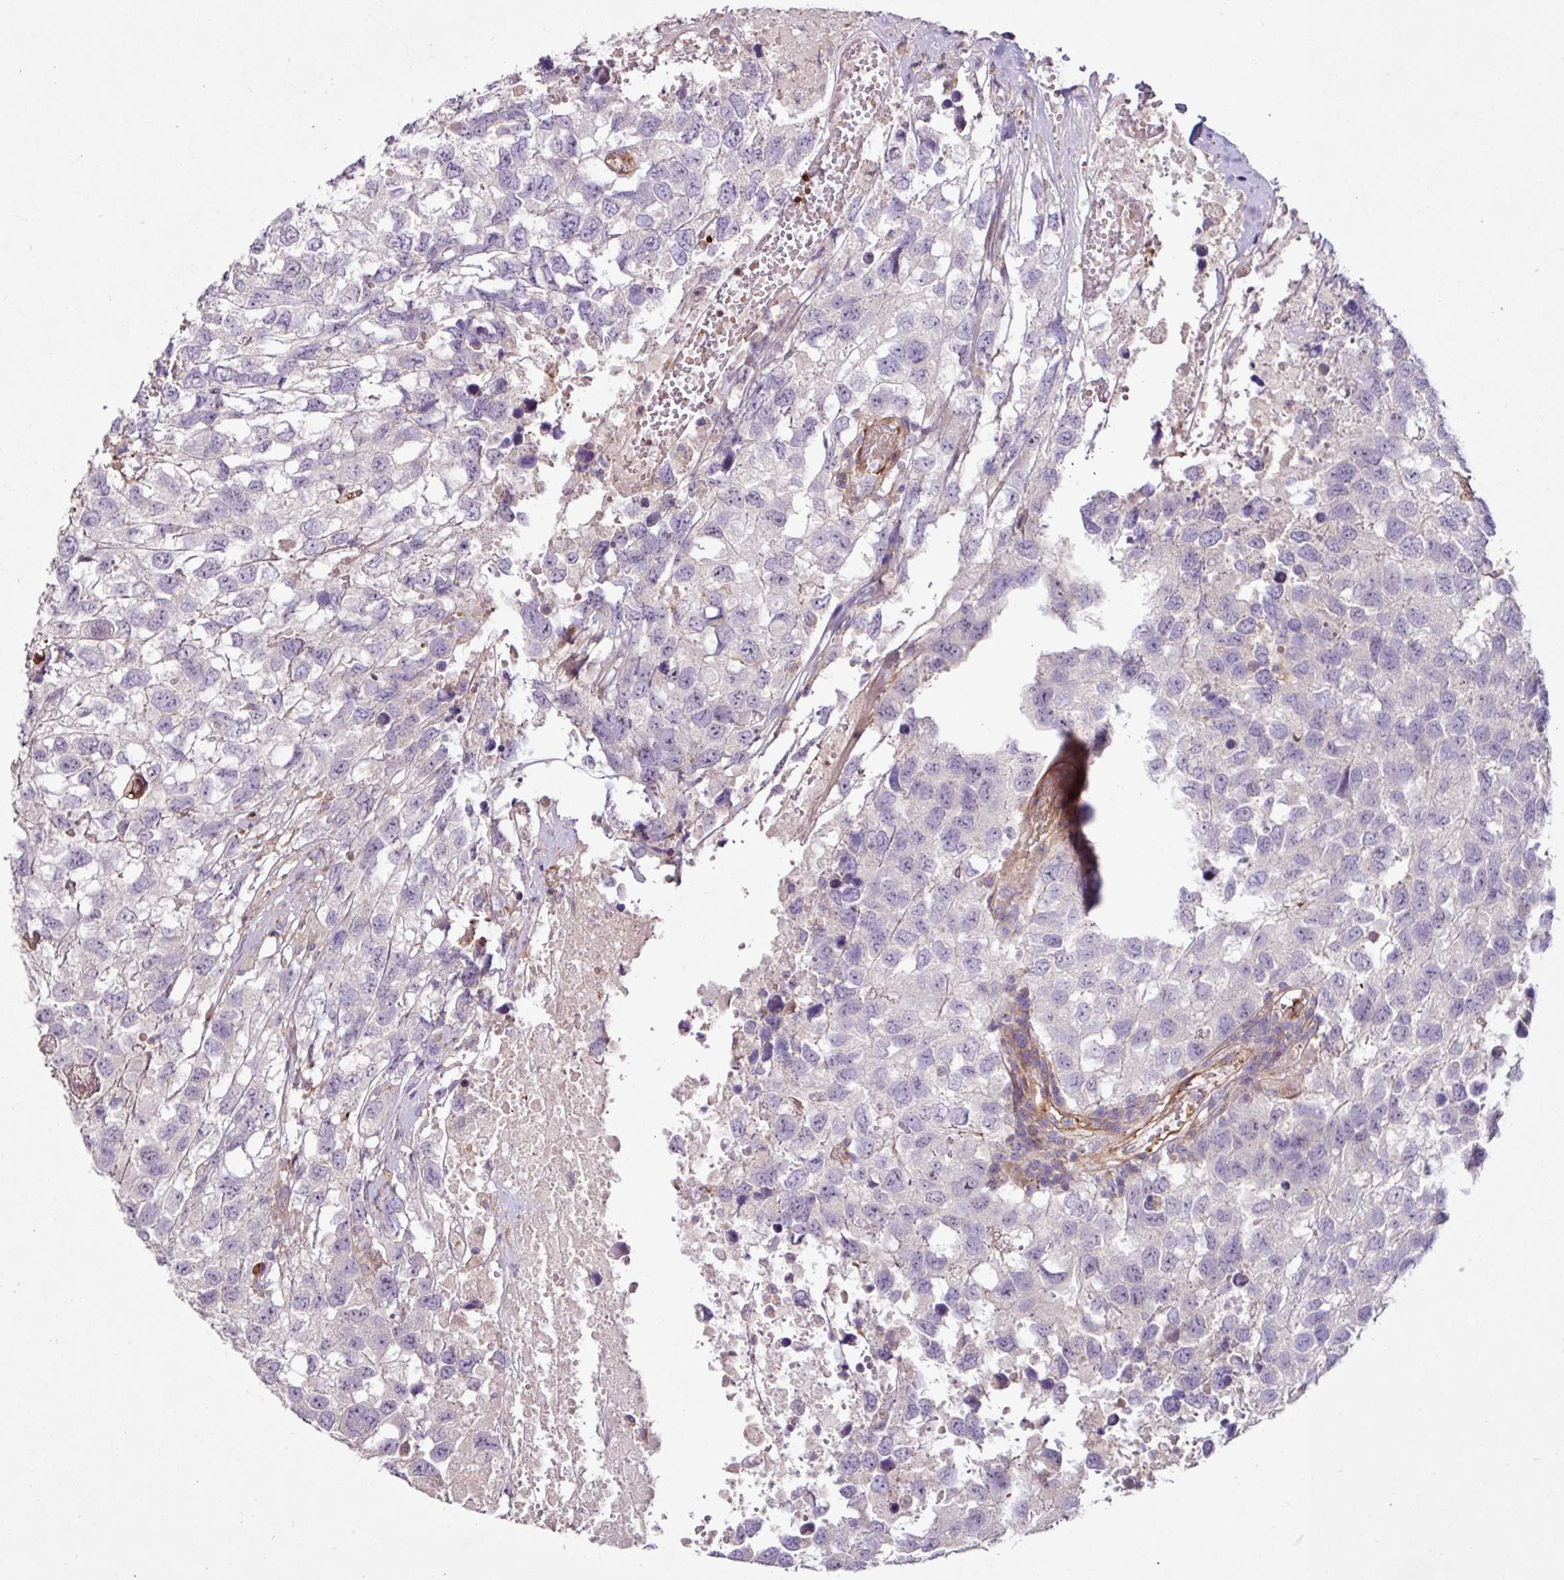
{"staining": {"intensity": "negative", "quantity": "none", "location": "none"}, "tissue": "testis cancer", "cell_type": "Tumor cells", "image_type": "cancer", "snomed": [{"axis": "morphology", "description": "Carcinoma, Embryonal, NOS"}, {"axis": "topography", "description": "Testis"}], "caption": "IHC micrograph of neoplastic tissue: human testis cancer (embryonal carcinoma) stained with DAB (3,3'-diaminobenzidine) shows no significant protein positivity in tumor cells. (DAB IHC with hematoxylin counter stain).", "gene": "ZNF106", "patient": {"sex": "male", "age": 83}}